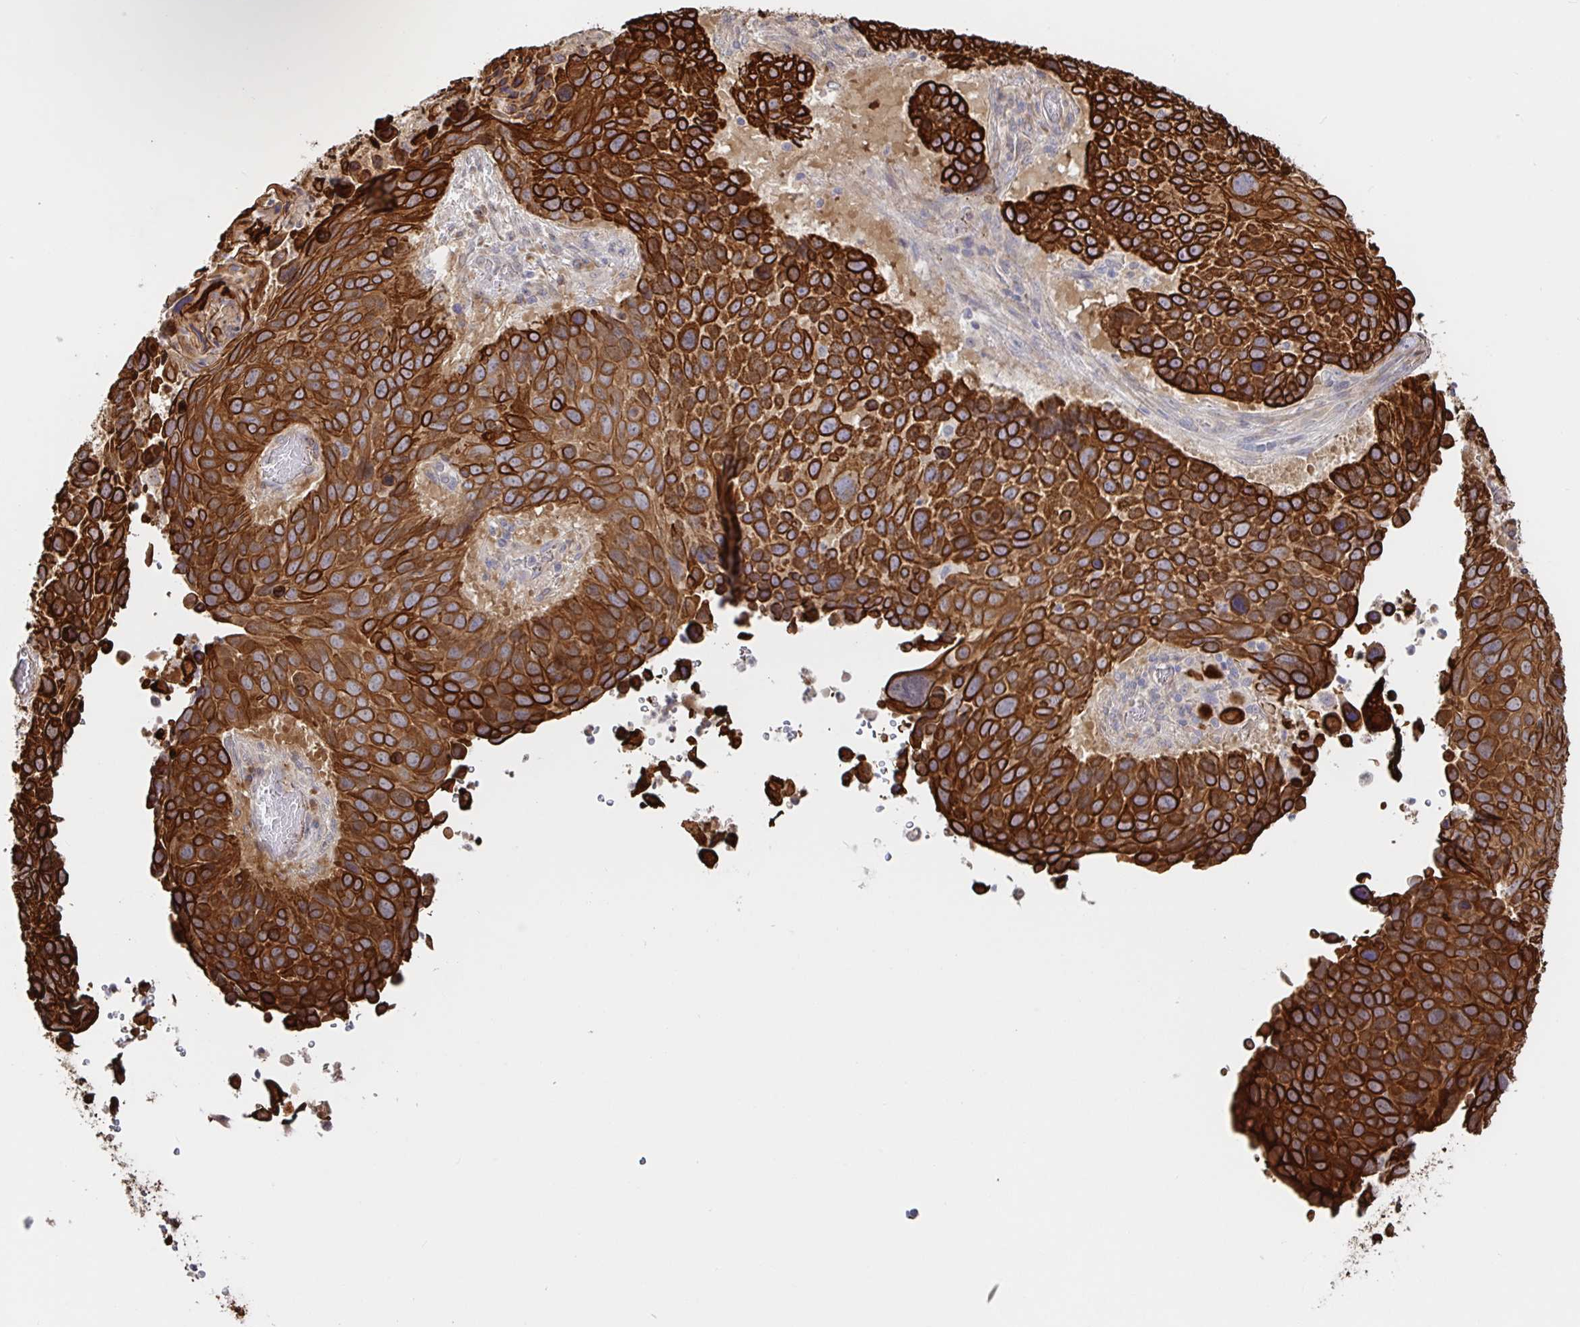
{"staining": {"intensity": "strong", "quantity": ">75%", "location": "cytoplasmic/membranous"}, "tissue": "lung cancer", "cell_type": "Tumor cells", "image_type": "cancer", "snomed": [{"axis": "morphology", "description": "Squamous cell carcinoma, NOS"}, {"axis": "topography", "description": "Lung"}], "caption": "Lung cancer (squamous cell carcinoma) was stained to show a protein in brown. There is high levels of strong cytoplasmic/membranous positivity in approximately >75% of tumor cells.", "gene": "AACS", "patient": {"sex": "male", "age": 68}}